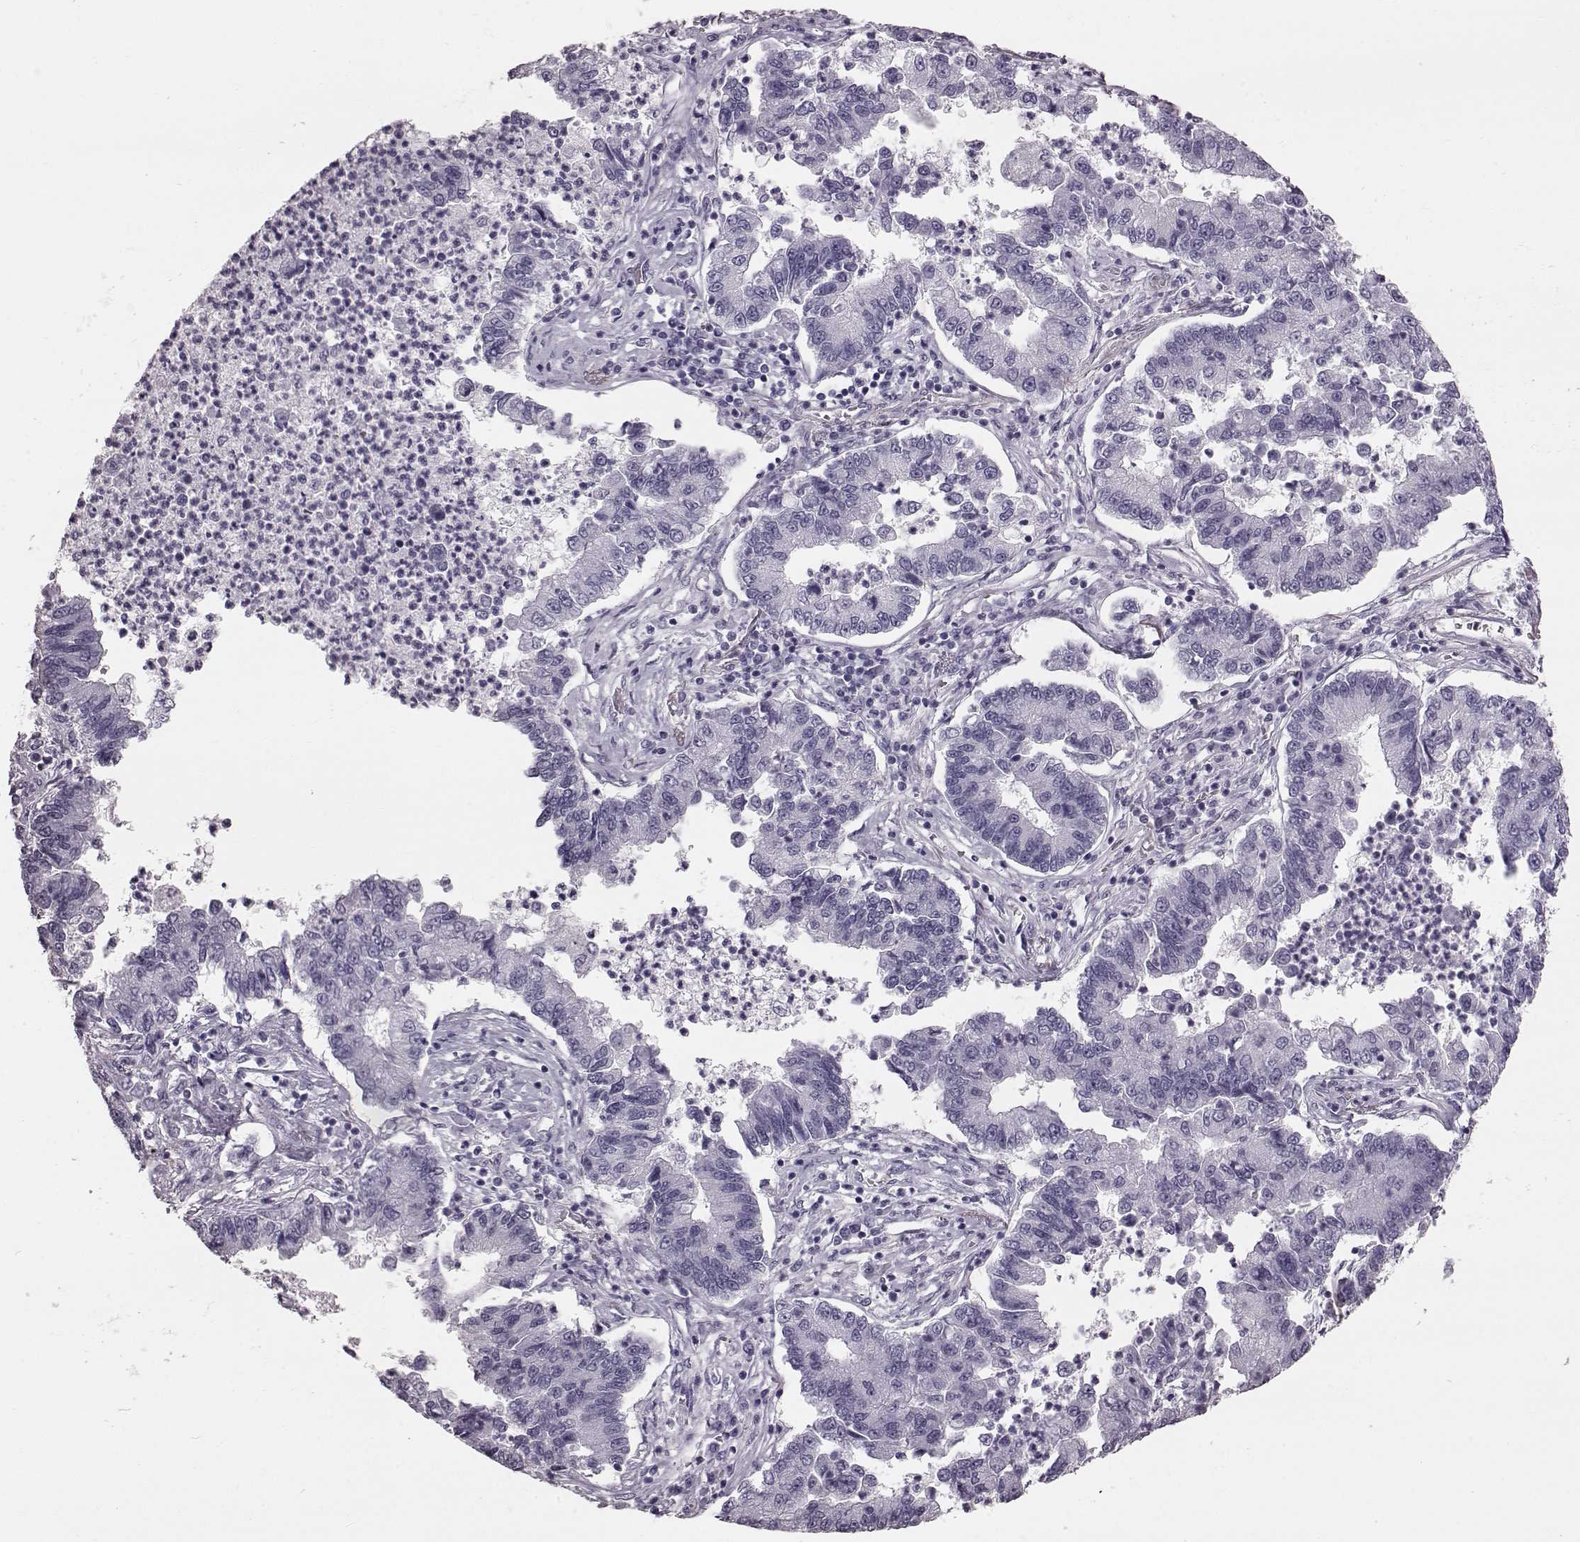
{"staining": {"intensity": "negative", "quantity": "none", "location": "none"}, "tissue": "lung cancer", "cell_type": "Tumor cells", "image_type": "cancer", "snomed": [{"axis": "morphology", "description": "Adenocarcinoma, NOS"}, {"axis": "topography", "description": "Lung"}], "caption": "This is a histopathology image of IHC staining of lung adenocarcinoma, which shows no expression in tumor cells. (Brightfield microscopy of DAB (3,3'-diaminobenzidine) immunohistochemistry (IHC) at high magnification).", "gene": "TCHHL1", "patient": {"sex": "female", "age": 57}}